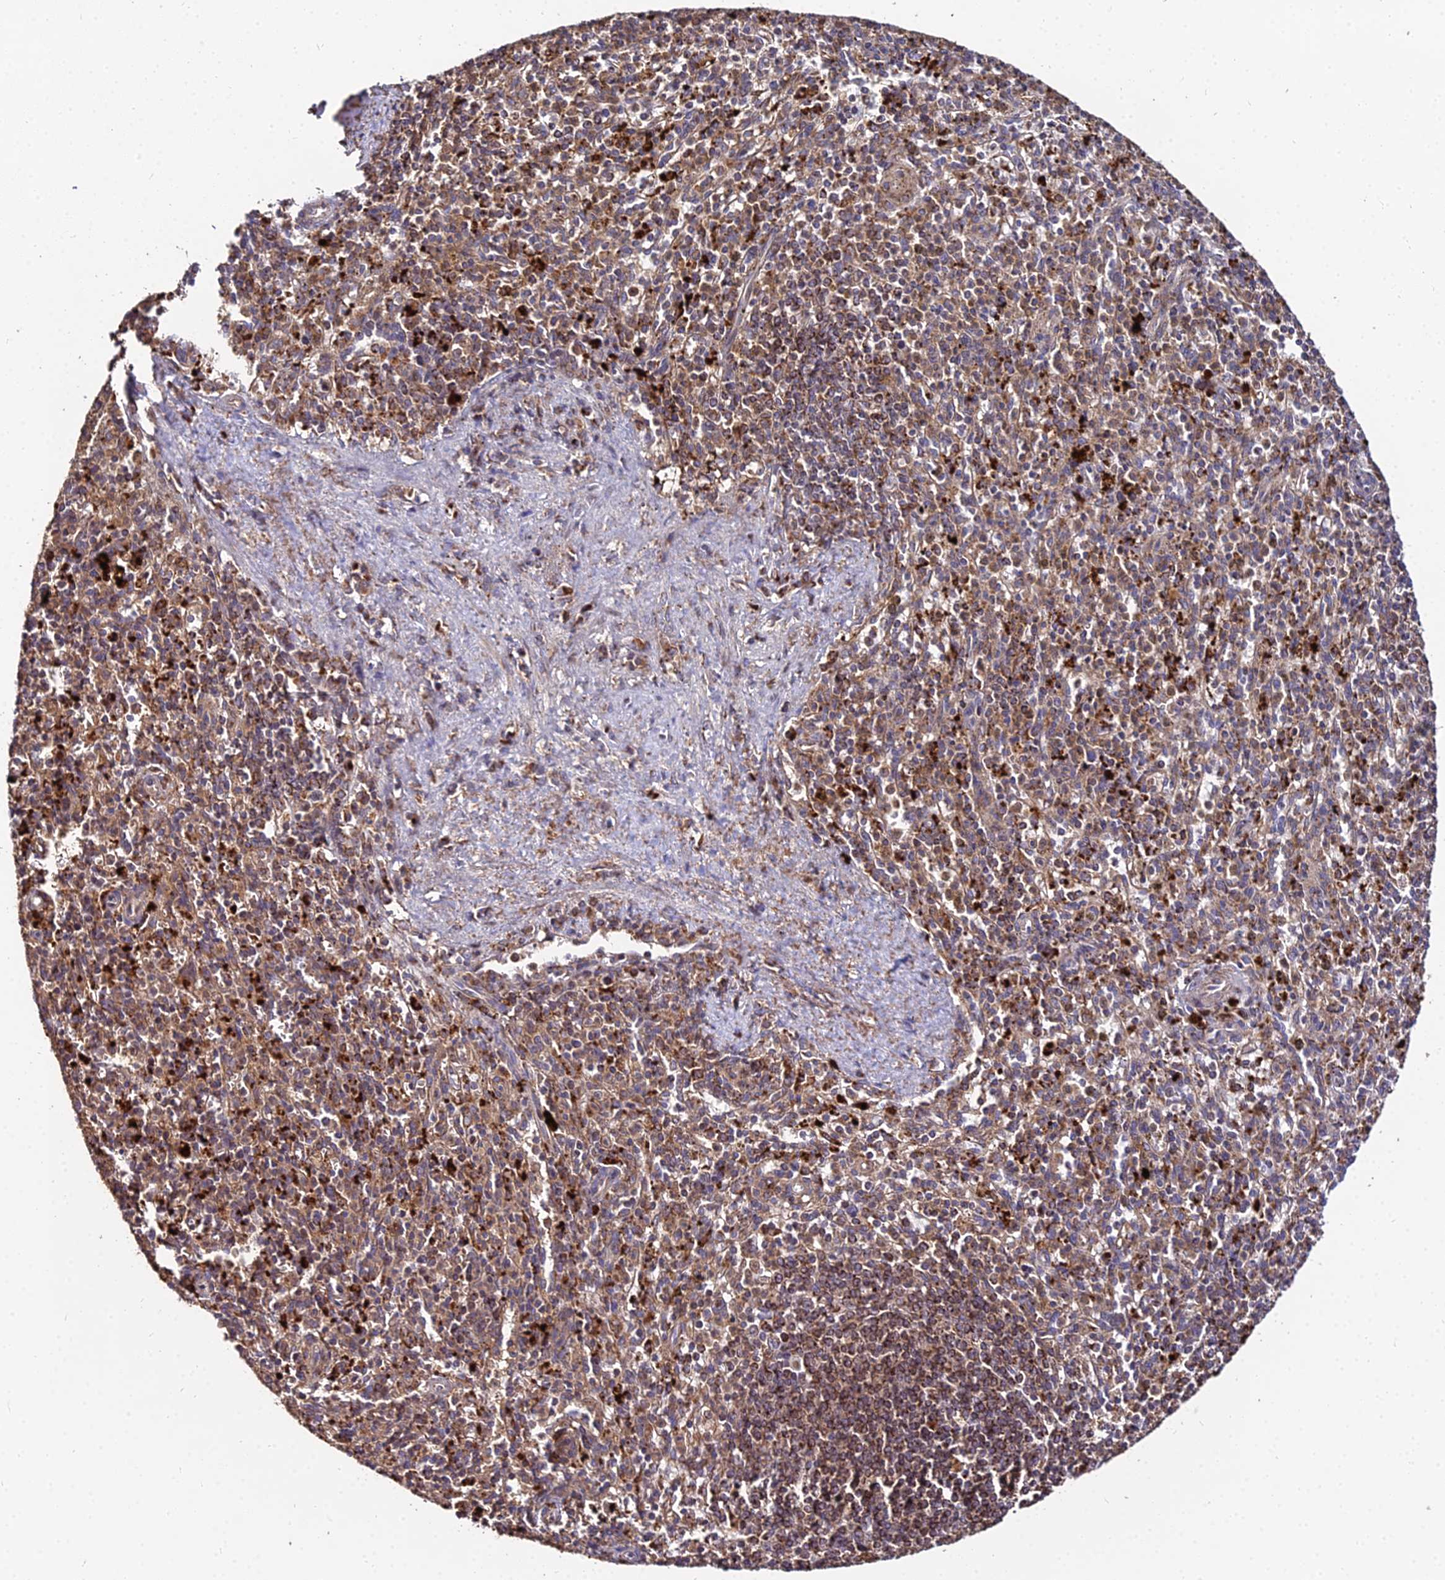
{"staining": {"intensity": "strong", "quantity": "<25%", "location": "cytoplasmic/membranous"}, "tissue": "spleen", "cell_type": "Cells in red pulp", "image_type": "normal", "snomed": [{"axis": "morphology", "description": "Normal tissue, NOS"}, {"axis": "topography", "description": "Spleen"}], "caption": "An image showing strong cytoplasmic/membranous staining in approximately <25% of cells in red pulp in unremarkable spleen, as visualized by brown immunohistochemical staining.", "gene": "ENSG00000258465", "patient": {"sex": "male", "age": 72}}